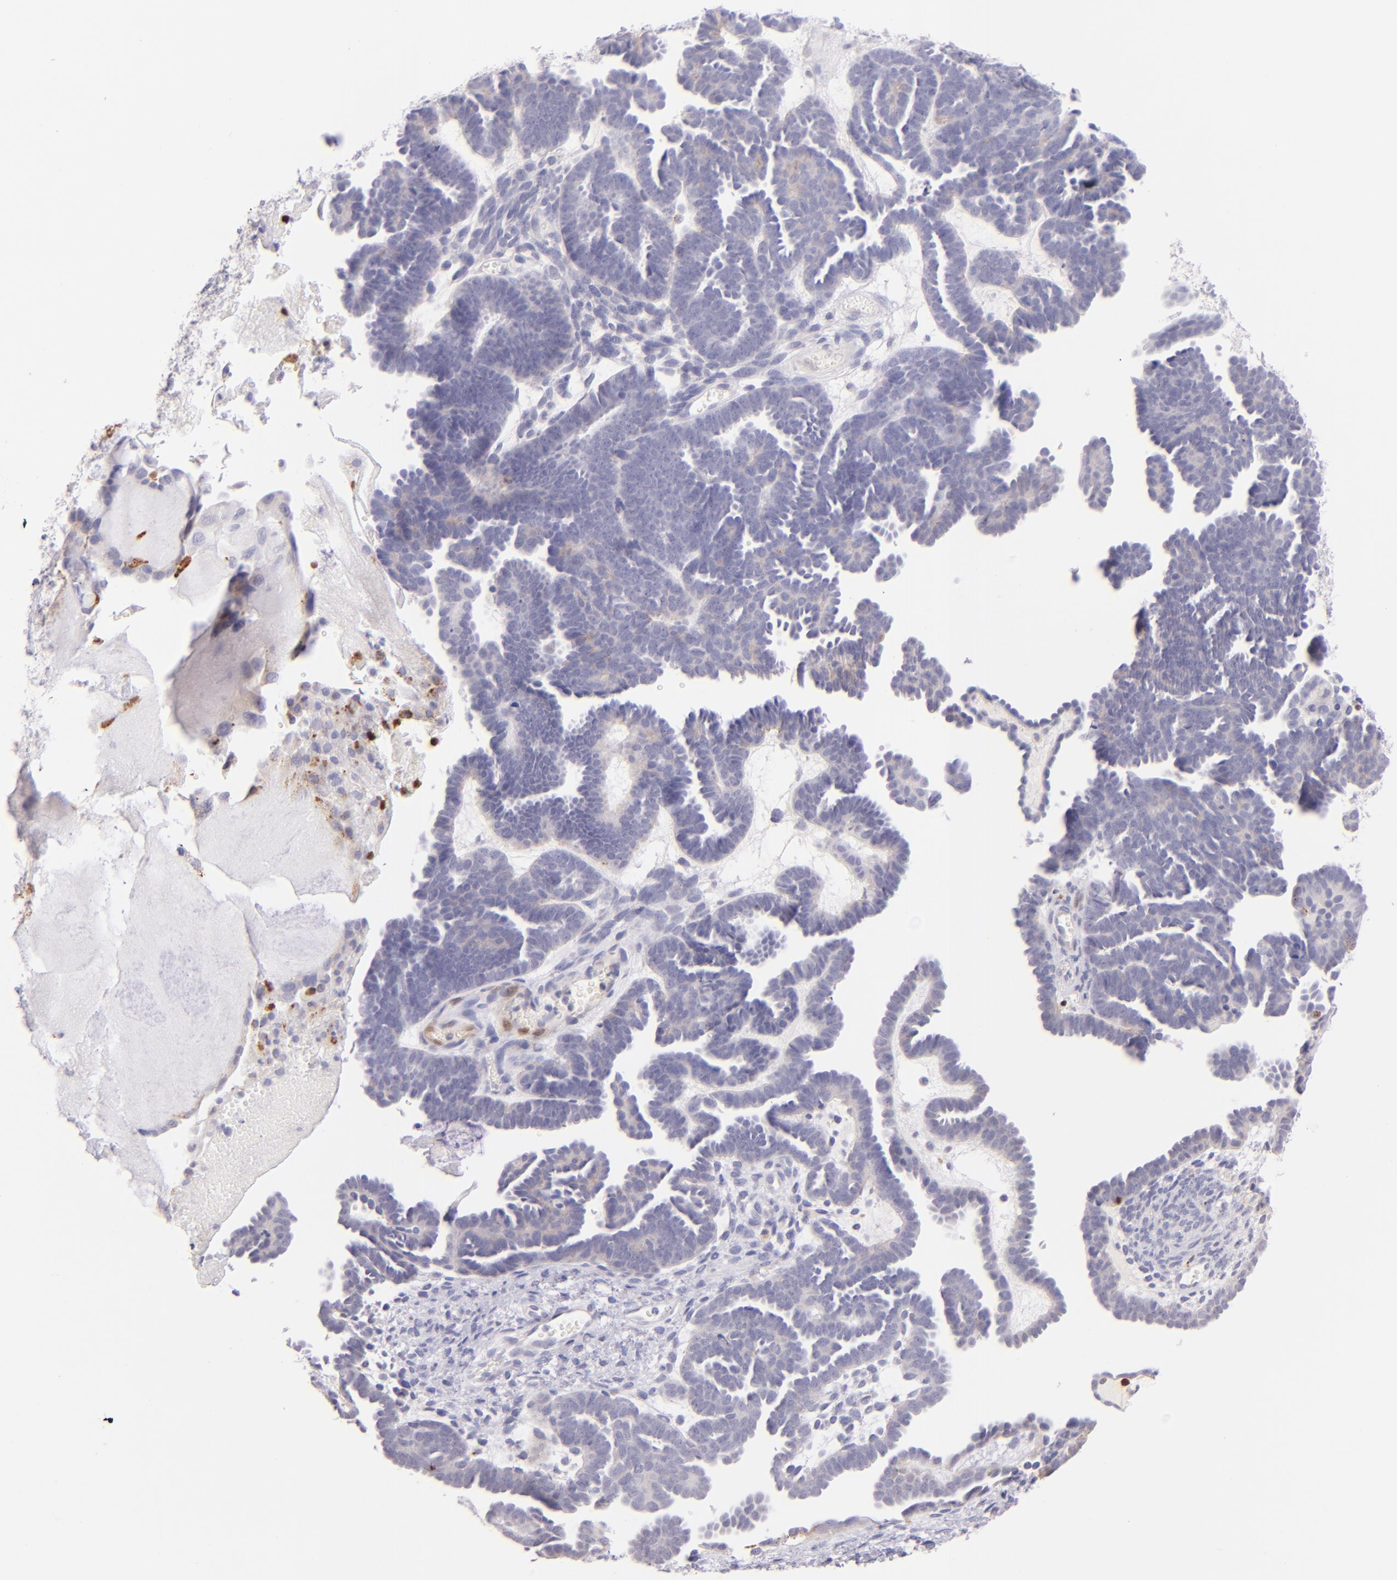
{"staining": {"intensity": "negative", "quantity": "none", "location": "none"}, "tissue": "endometrial cancer", "cell_type": "Tumor cells", "image_type": "cancer", "snomed": [{"axis": "morphology", "description": "Neoplasm, malignant, NOS"}, {"axis": "topography", "description": "Endometrium"}], "caption": "Endometrial neoplasm (malignant) was stained to show a protein in brown. There is no significant expression in tumor cells.", "gene": "ZAP70", "patient": {"sex": "female", "age": 74}}